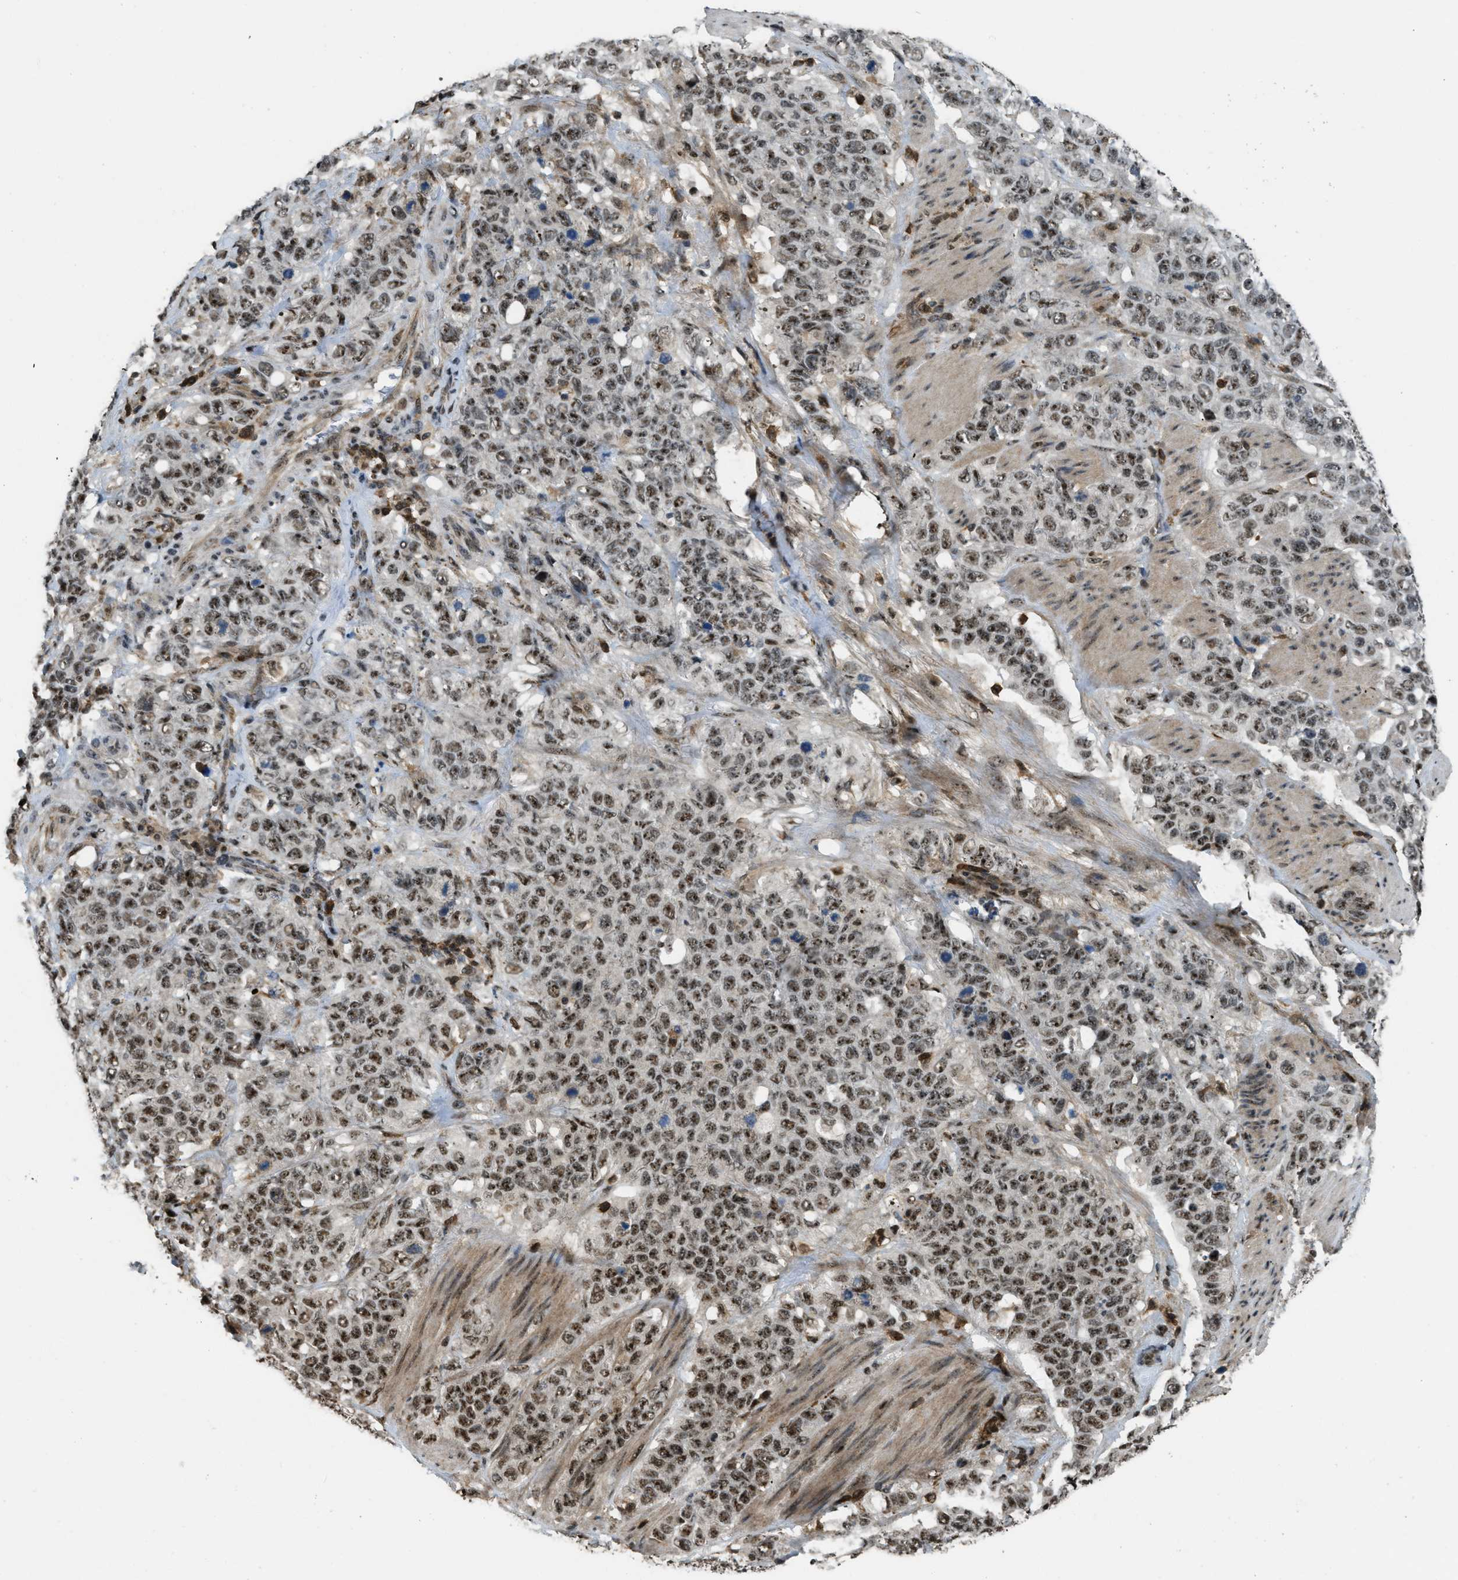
{"staining": {"intensity": "moderate", "quantity": ">75%", "location": "nuclear"}, "tissue": "stomach cancer", "cell_type": "Tumor cells", "image_type": "cancer", "snomed": [{"axis": "morphology", "description": "Adenocarcinoma, NOS"}, {"axis": "topography", "description": "Stomach"}], "caption": "An immunohistochemistry micrograph of tumor tissue is shown. Protein staining in brown shows moderate nuclear positivity in adenocarcinoma (stomach) within tumor cells.", "gene": "E2F1", "patient": {"sex": "male", "age": 48}}